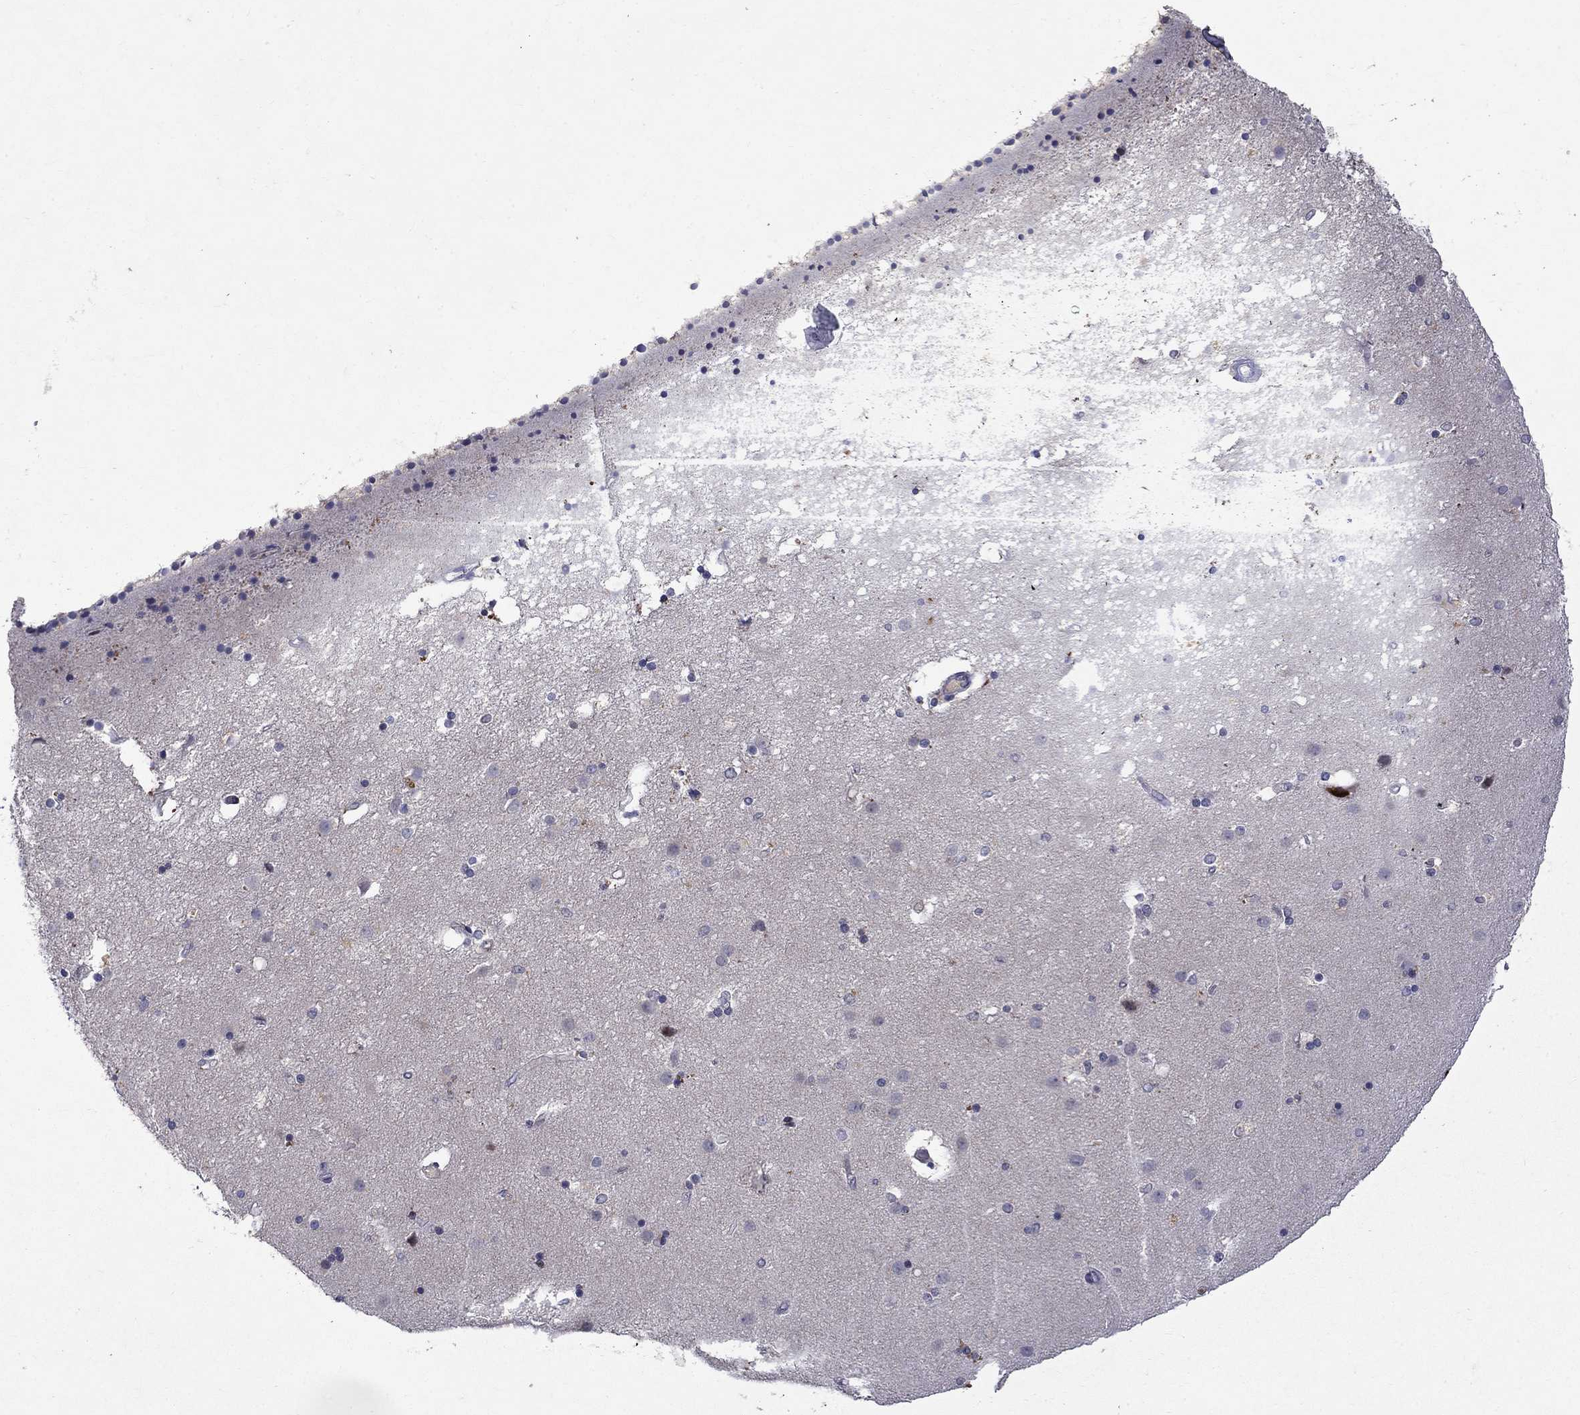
{"staining": {"intensity": "negative", "quantity": "none", "location": "none"}, "tissue": "caudate", "cell_type": "Glial cells", "image_type": "normal", "snomed": [{"axis": "morphology", "description": "Normal tissue, NOS"}, {"axis": "topography", "description": "Lateral ventricle wall"}], "caption": "DAB immunohistochemical staining of unremarkable caudate exhibits no significant positivity in glial cells.", "gene": "STAB2", "patient": {"sex": "female", "age": 71}}